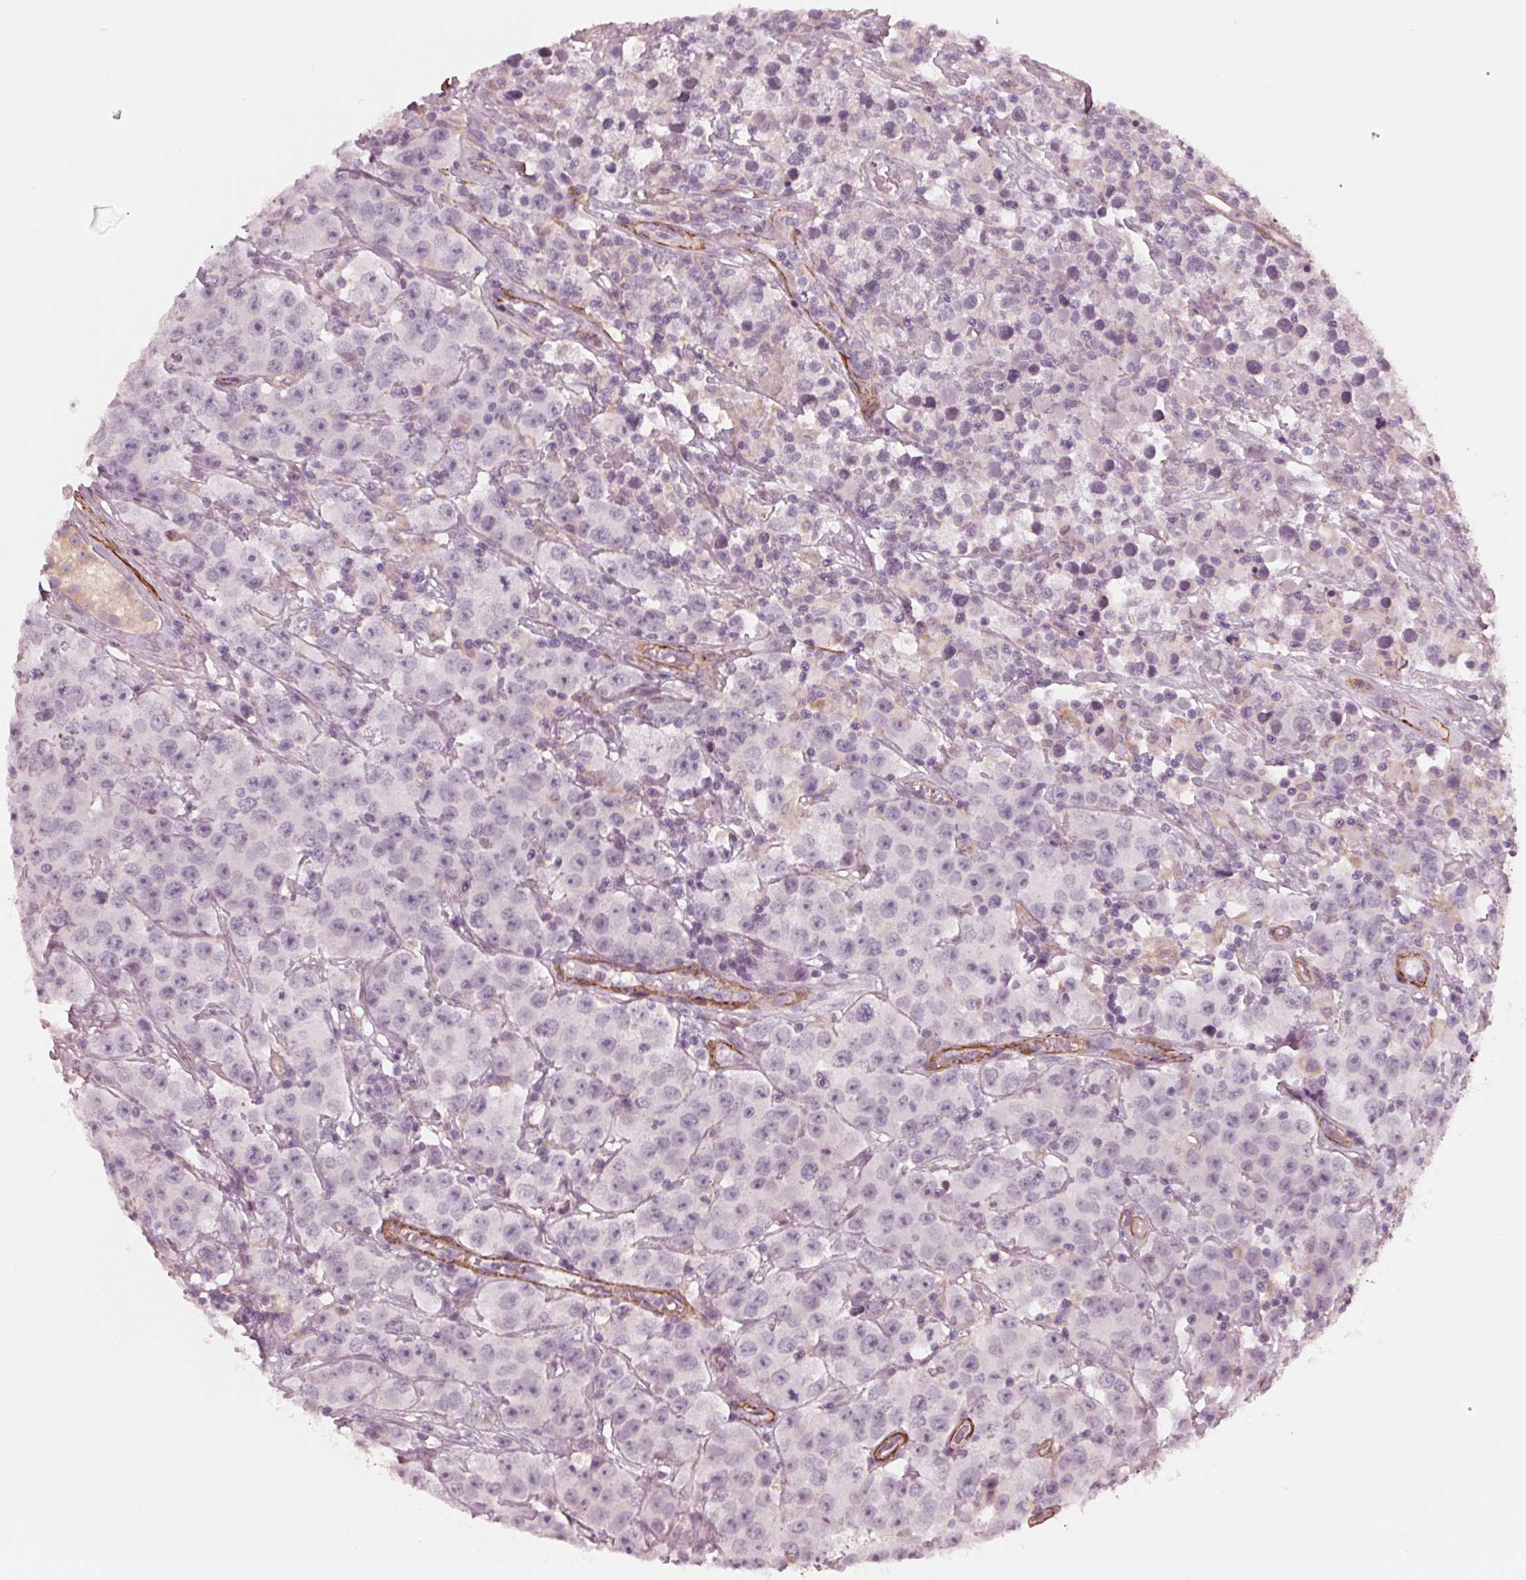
{"staining": {"intensity": "negative", "quantity": "none", "location": "none"}, "tissue": "testis cancer", "cell_type": "Tumor cells", "image_type": "cancer", "snomed": [{"axis": "morphology", "description": "Seminoma, NOS"}, {"axis": "topography", "description": "Testis"}], "caption": "A high-resolution photomicrograph shows immunohistochemistry (IHC) staining of testis cancer (seminoma), which reveals no significant expression in tumor cells.", "gene": "MIER3", "patient": {"sex": "male", "age": 52}}